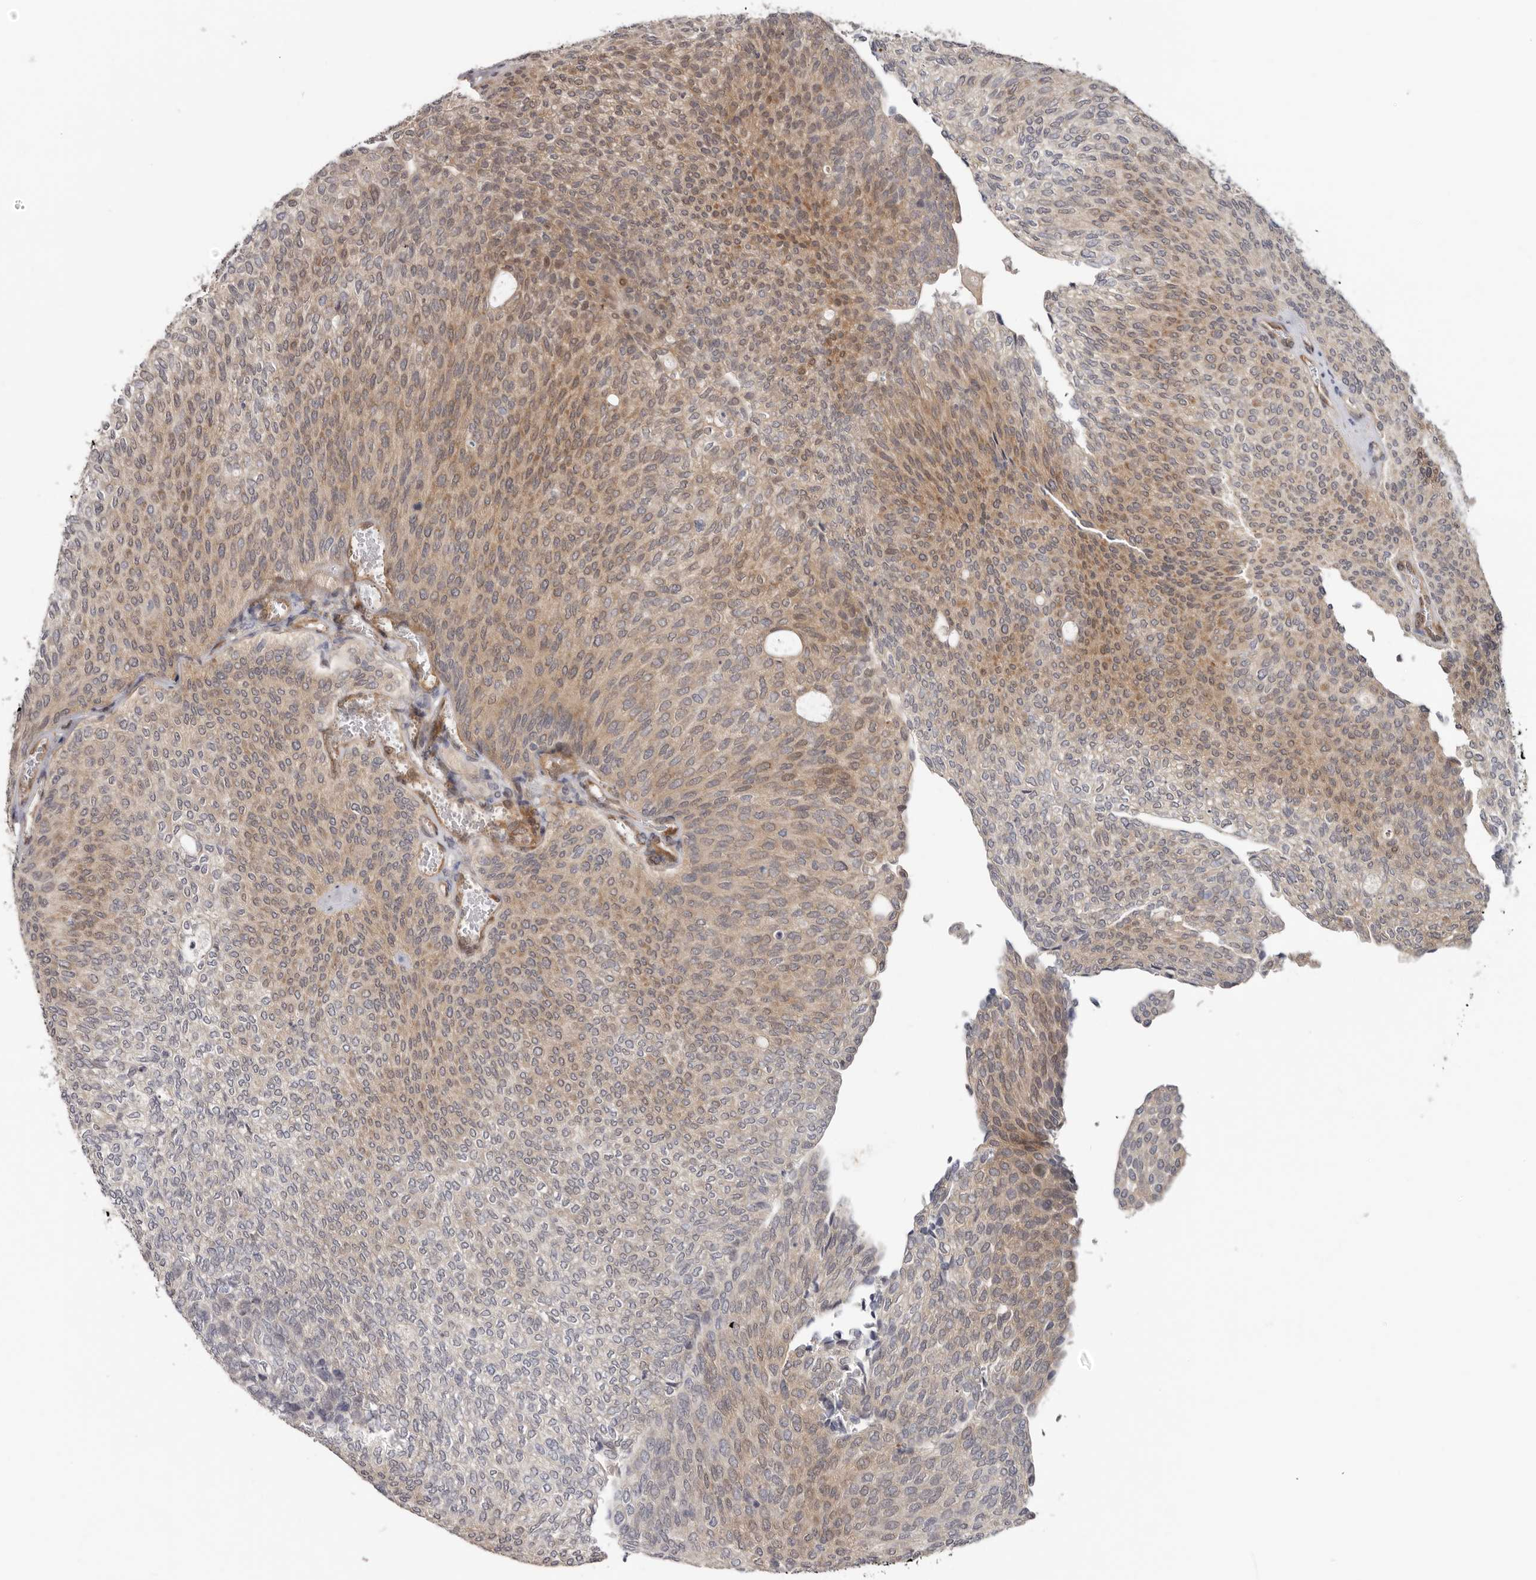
{"staining": {"intensity": "moderate", "quantity": "25%-75%", "location": "cytoplasmic/membranous,nuclear"}, "tissue": "urothelial cancer", "cell_type": "Tumor cells", "image_type": "cancer", "snomed": [{"axis": "morphology", "description": "Urothelial carcinoma, Low grade"}, {"axis": "topography", "description": "Urinary bladder"}], "caption": "A high-resolution micrograph shows immunohistochemistry staining of urothelial cancer, which shows moderate cytoplasmic/membranous and nuclear staining in about 25%-75% of tumor cells.", "gene": "SBDS", "patient": {"sex": "female", "age": 79}}